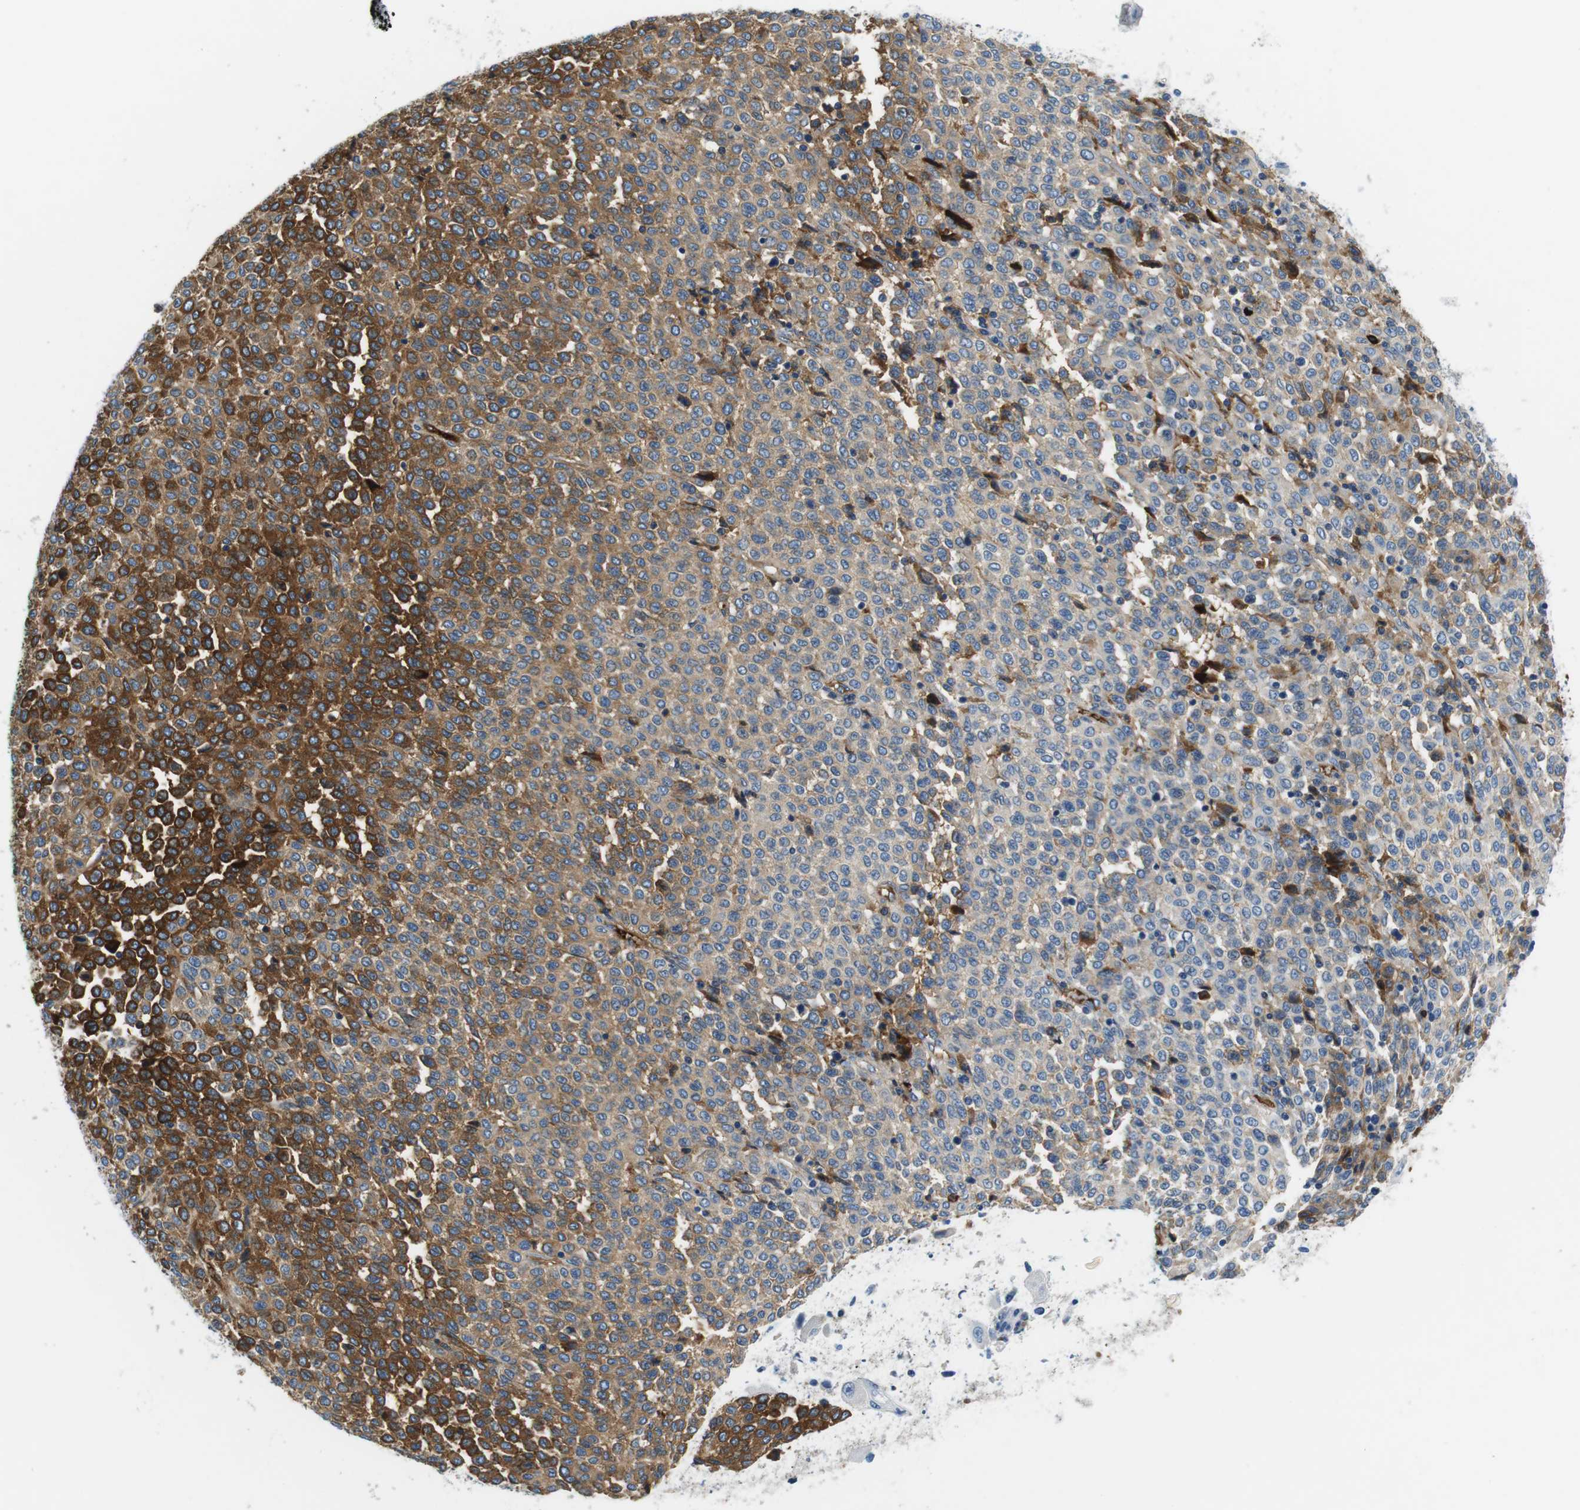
{"staining": {"intensity": "moderate", "quantity": "25%-75%", "location": "cytoplasmic/membranous"}, "tissue": "melanoma", "cell_type": "Tumor cells", "image_type": "cancer", "snomed": [{"axis": "morphology", "description": "Malignant melanoma, Metastatic site"}, {"axis": "topography", "description": "Pancreas"}], "caption": "IHC histopathology image of neoplastic tissue: human melanoma stained using immunohistochemistry shows medium levels of moderate protein expression localized specifically in the cytoplasmic/membranous of tumor cells, appearing as a cytoplasmic/membranous brown color.", "gene": "IGHD", "patient": {"sex": "female", "age": 30}}